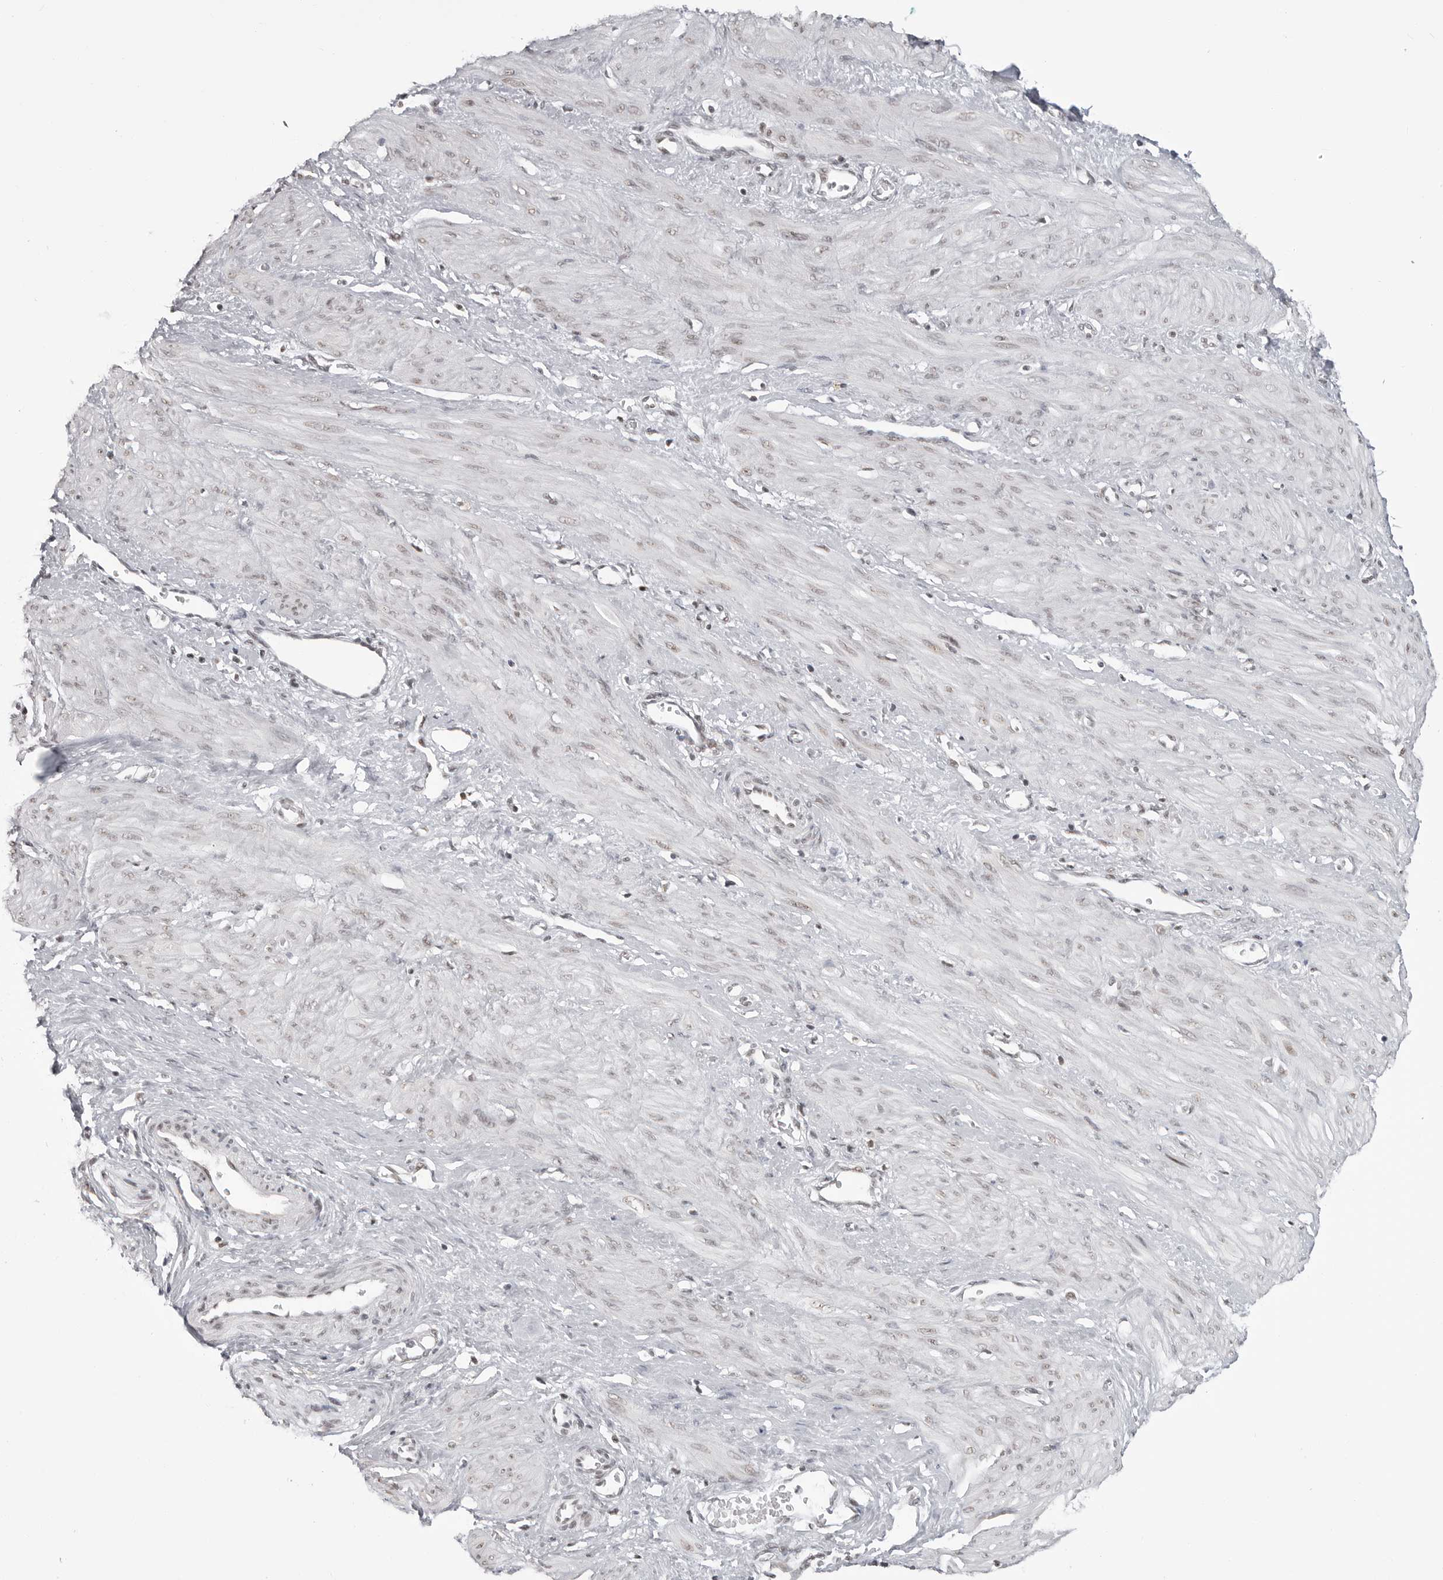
{"staining": {"intensity": "weak", "quantity": "<25%", "location": "nuclear"}, "tissue": "smooth muscle", "cell_type": "Smooth muscle cells", "image_type": "normal", "snomed": [{"axis": "morphology", "description": "Normal tissue, NOS"}, {"axis": "topography", "description": "Endometrium"}], "caption": "Smooth muscle cells are negative for protein expression in normal human smooth muscle. The staining was performed using DAB (3,3'-diaminobenzidine) to visualize the protein expression in brown, while the nuclei were stained in blue with hematoxylin (Magnification: 20x).", "gene": "WRAP53", "patient": {"sex": "female", "age": 33}}